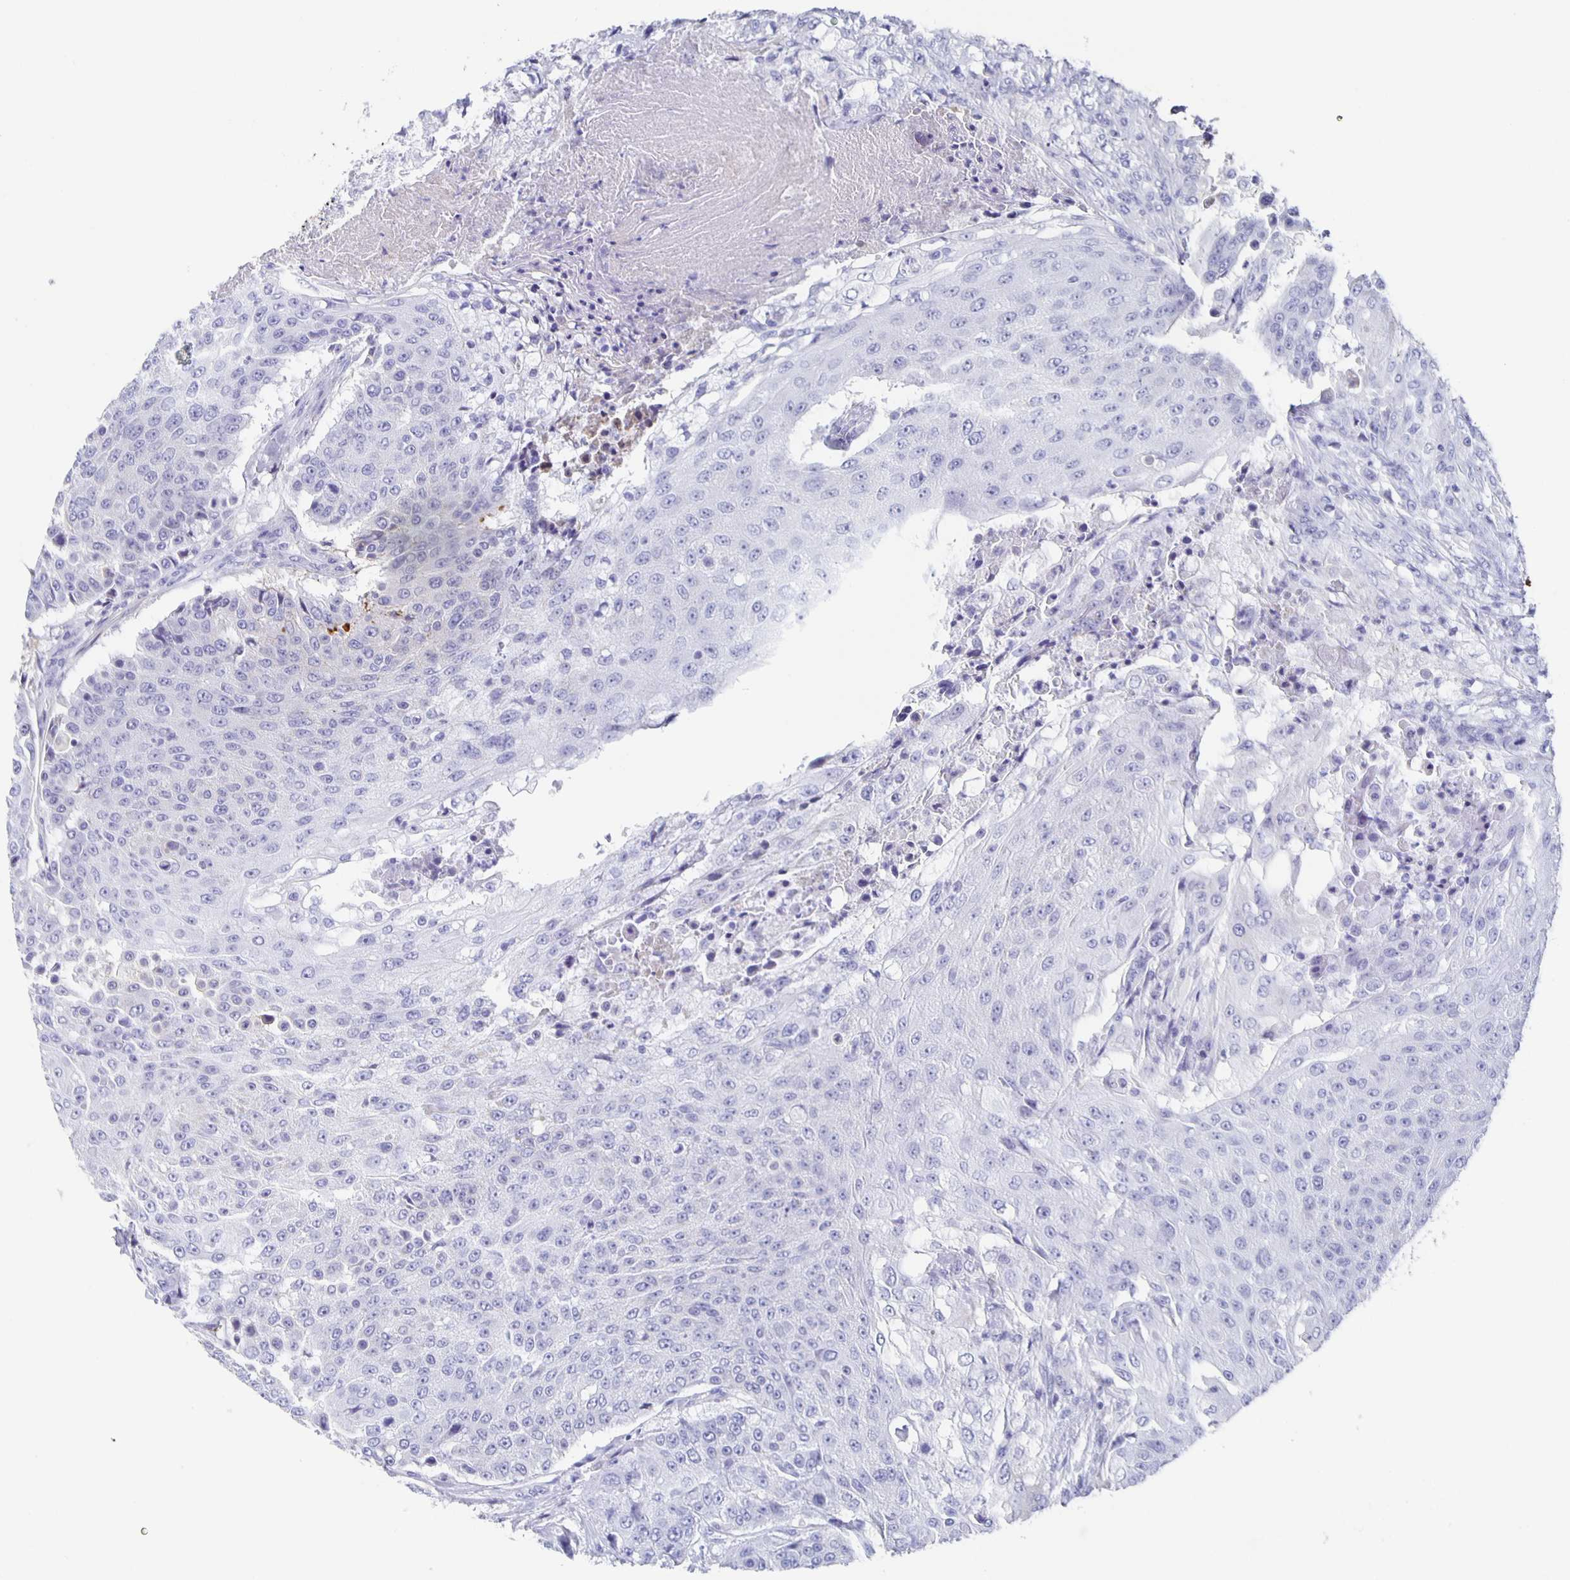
{"staining": {"intensity": "negative", "quantity": "none", "location": "none"}, "tissue": "urothelial cancer", "cell_type": "Tumor cells", "image_type": "cancer", "snomed": [{"axis": "morphology", "description": "Urothelial carcinoma, High grade"}, {"axis": "topography", "description": "Urinary bladder"}], "caption": "Urothelial carcinoma (high-grade) was stained to show a protein in brown. There is no significant staining in tumor cells.", "gene": "FGA", "patient": {"sex": "female", "age": 63}}